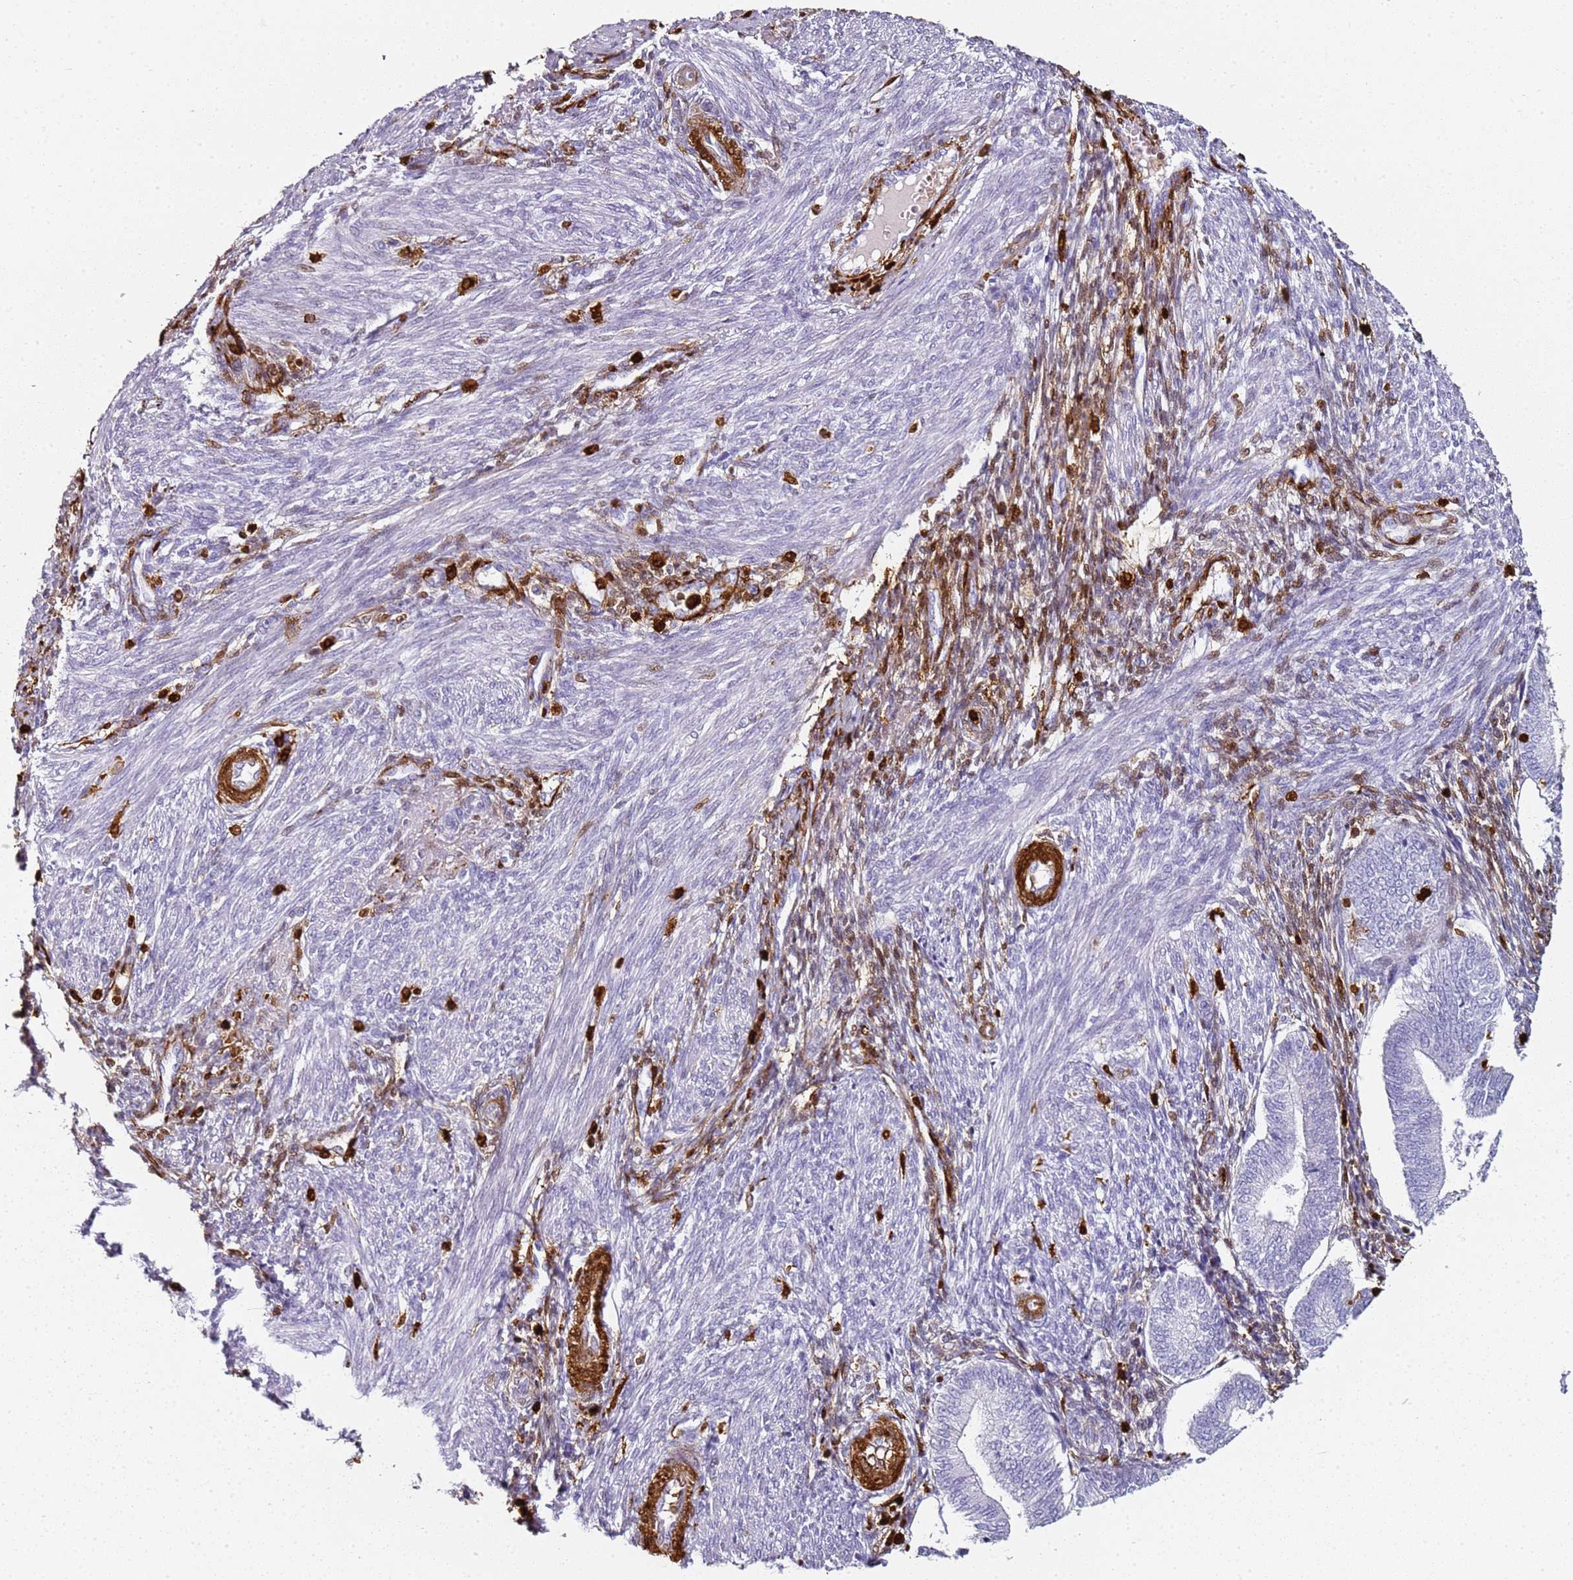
{"staining": {"intensity": "moderate", "quantity": "25%-75%", "location": "cytoplasmic/membranous,nuclear"}, "tissue": "endometrium", "cell_type": "Cells in endometrial stroma", "image_type": "normal", "snomed": [{"axis": "morphology", "description": "Normal tissue, NOS"}, {"axis": "topography", "description": "Endometrium"}], "caption": "Immunohistochemistry histopathology image of benign human endometrium stained for a protein (brown), which shows medium levels of moderate cytoplasmic/membranous,nuclear expression in about 25%-75% of cells in endometrial stroma.", "gene": "S100A4", "patient": {"sex": "female", "age": 34}}